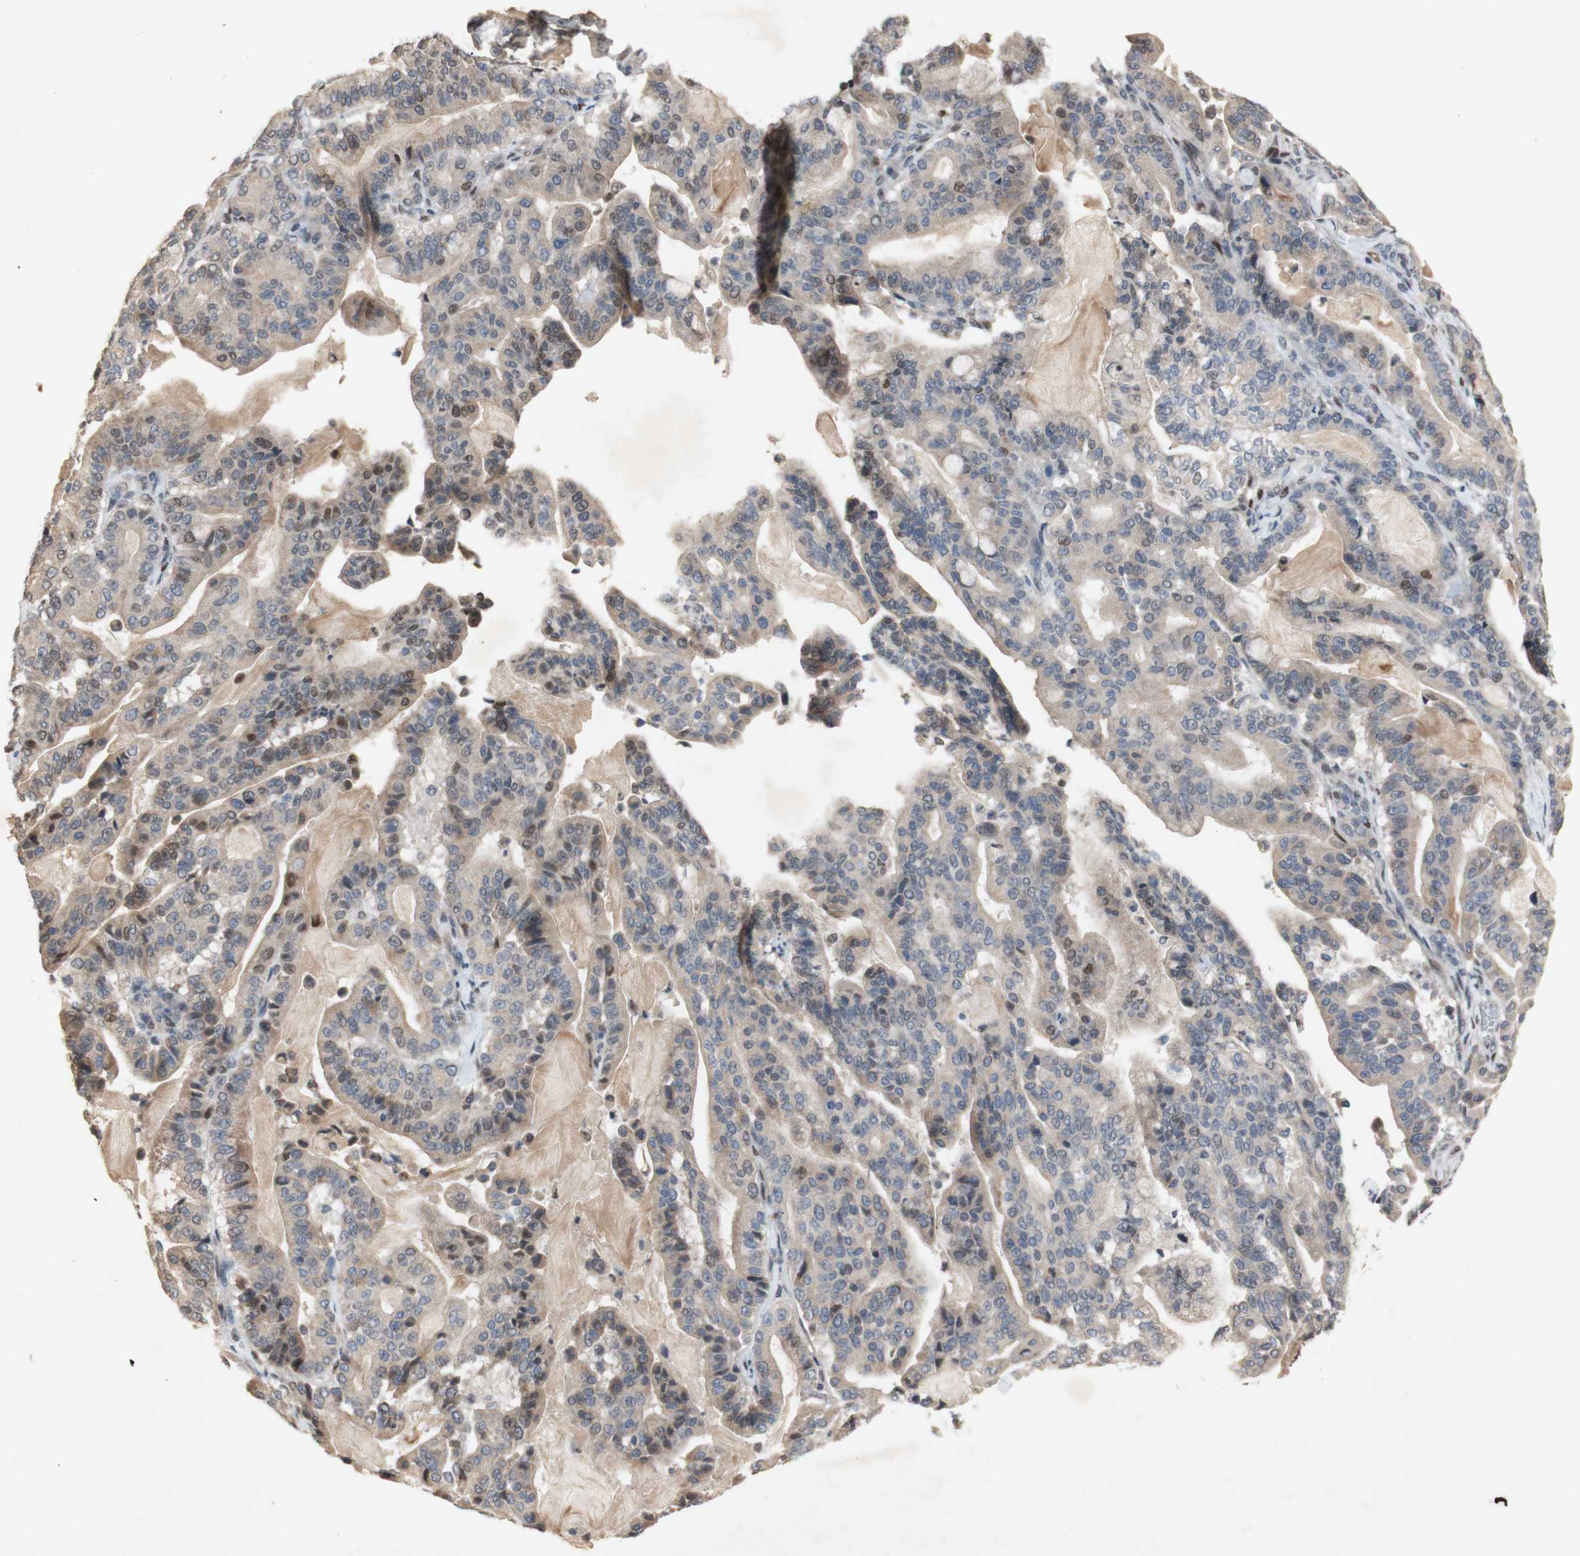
{"staining": {"intensity": "weak", "quantity": ">75%", "location": "cytoplasmic/membranous,nuclear"}, "tissue": "pancreatic cancer", "cell_type": "Tumor cells", "image_type": "cancer", "snomed": [{"axis": "morphology", "description": "Adenocarcinoma, NOS"}, {"axis": "topography", "description": "Pancreas"}], "caption": "The image displays staining of pancreatic cancer (adenocarcinoma), revealing weak cytoplasmic/membranous and nuclear protein expression (brown color) within tumor cells.", "gene": "FOSB", "patient": {"sex": "male", "age": 63}}